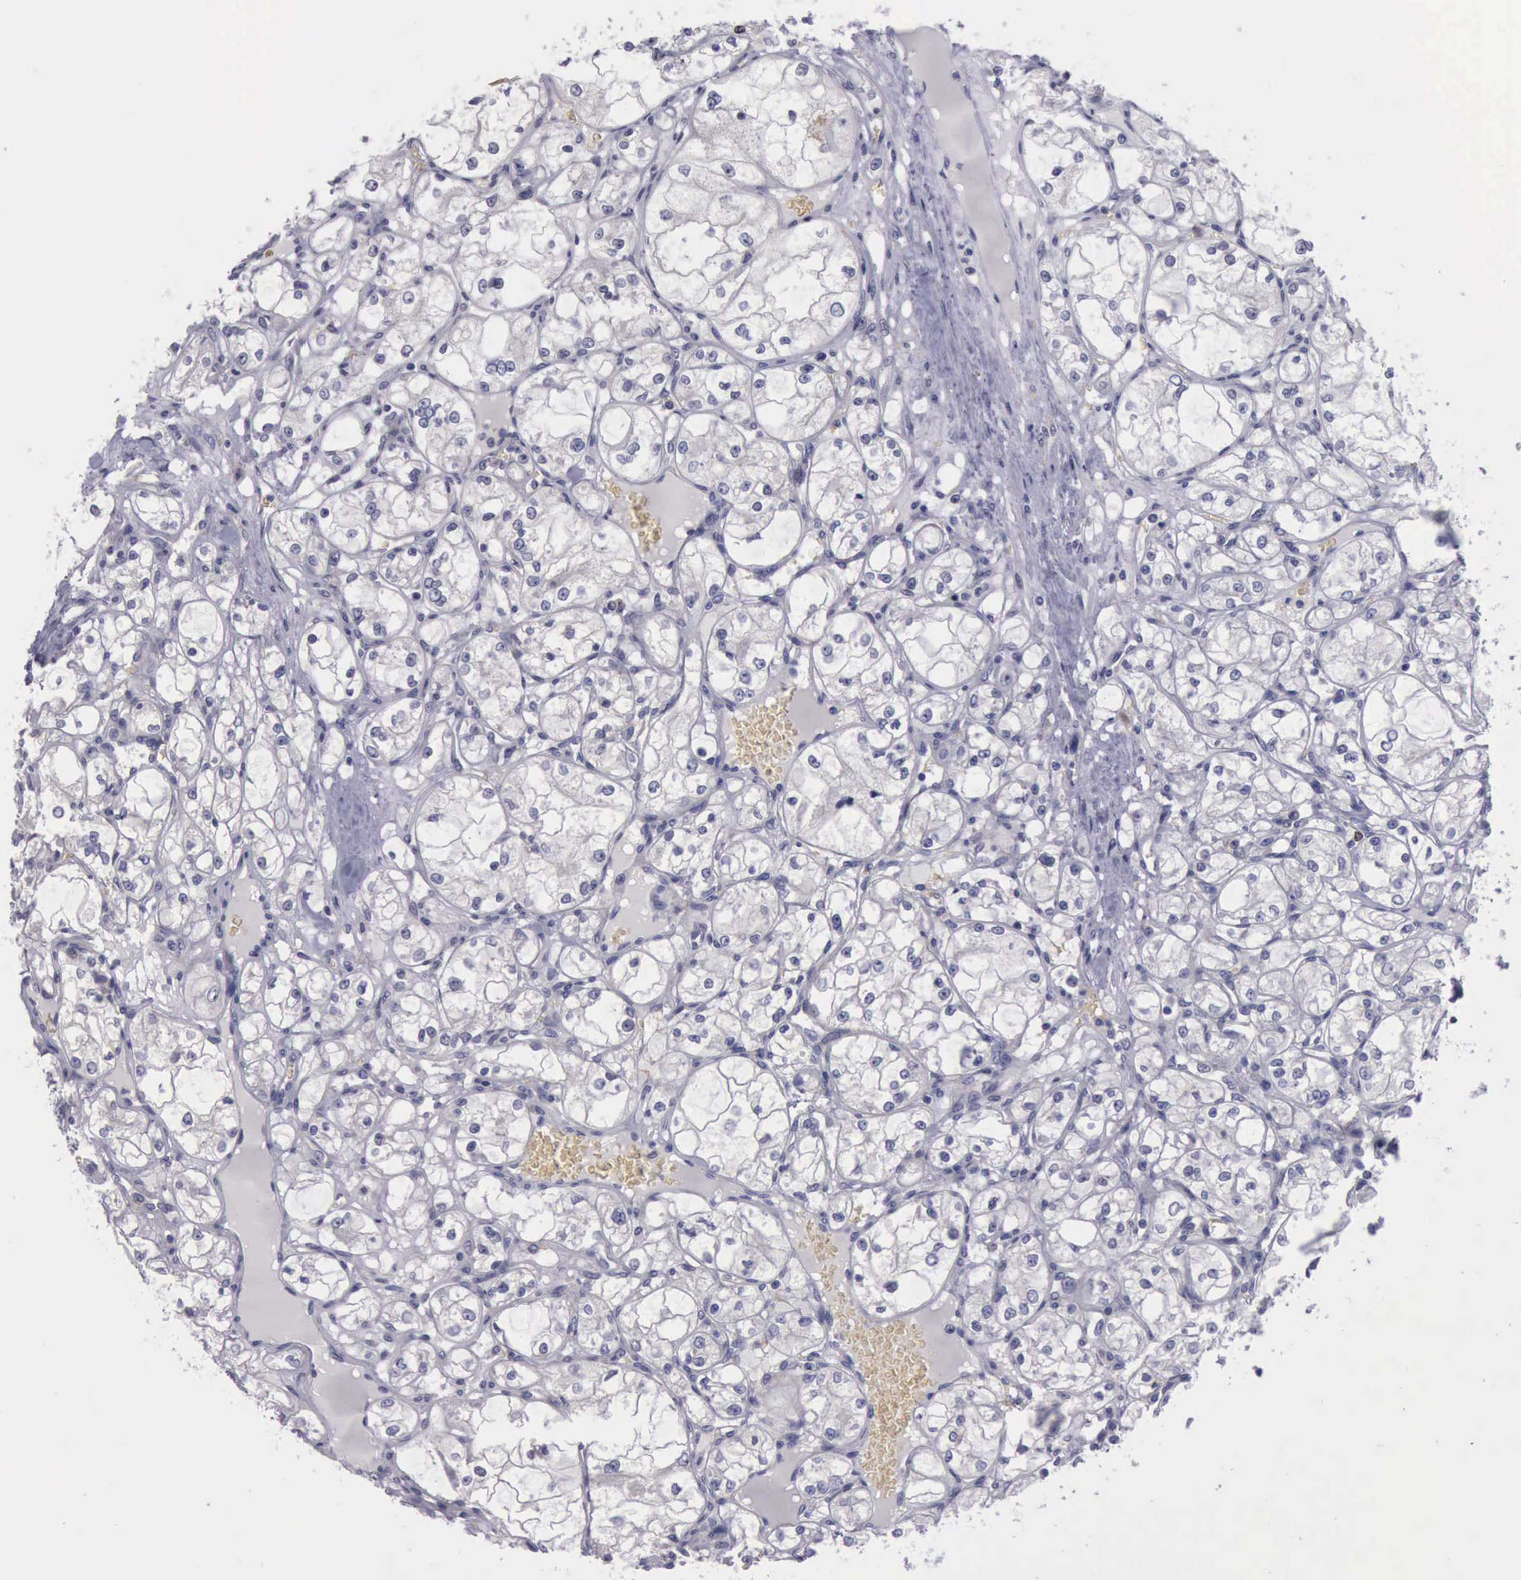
{"staining": {"intensity": "negative", "quantity": "none", "location": "none"}, "tissue": "renal cancer", "cell_type": "Tumor cells", "image_type": "cancer", "snomed": [{"axis": "morphology", "description": "Adenocarcinoma, NOS"}, {"axis": "topography", "description": "Kidney"}], "caption": "Immunohistochemistry (IHC) of renal cancer (adenocarcinoma) exhibits no positivity in tumor cells. The staining is performed using DAB (3,3'-diaminobenzidine) brown chromogen with nuclei counter-stained in using hematoxylin.", "gene": "CEP128", "patient": {"sex": "male", "age": 61}}